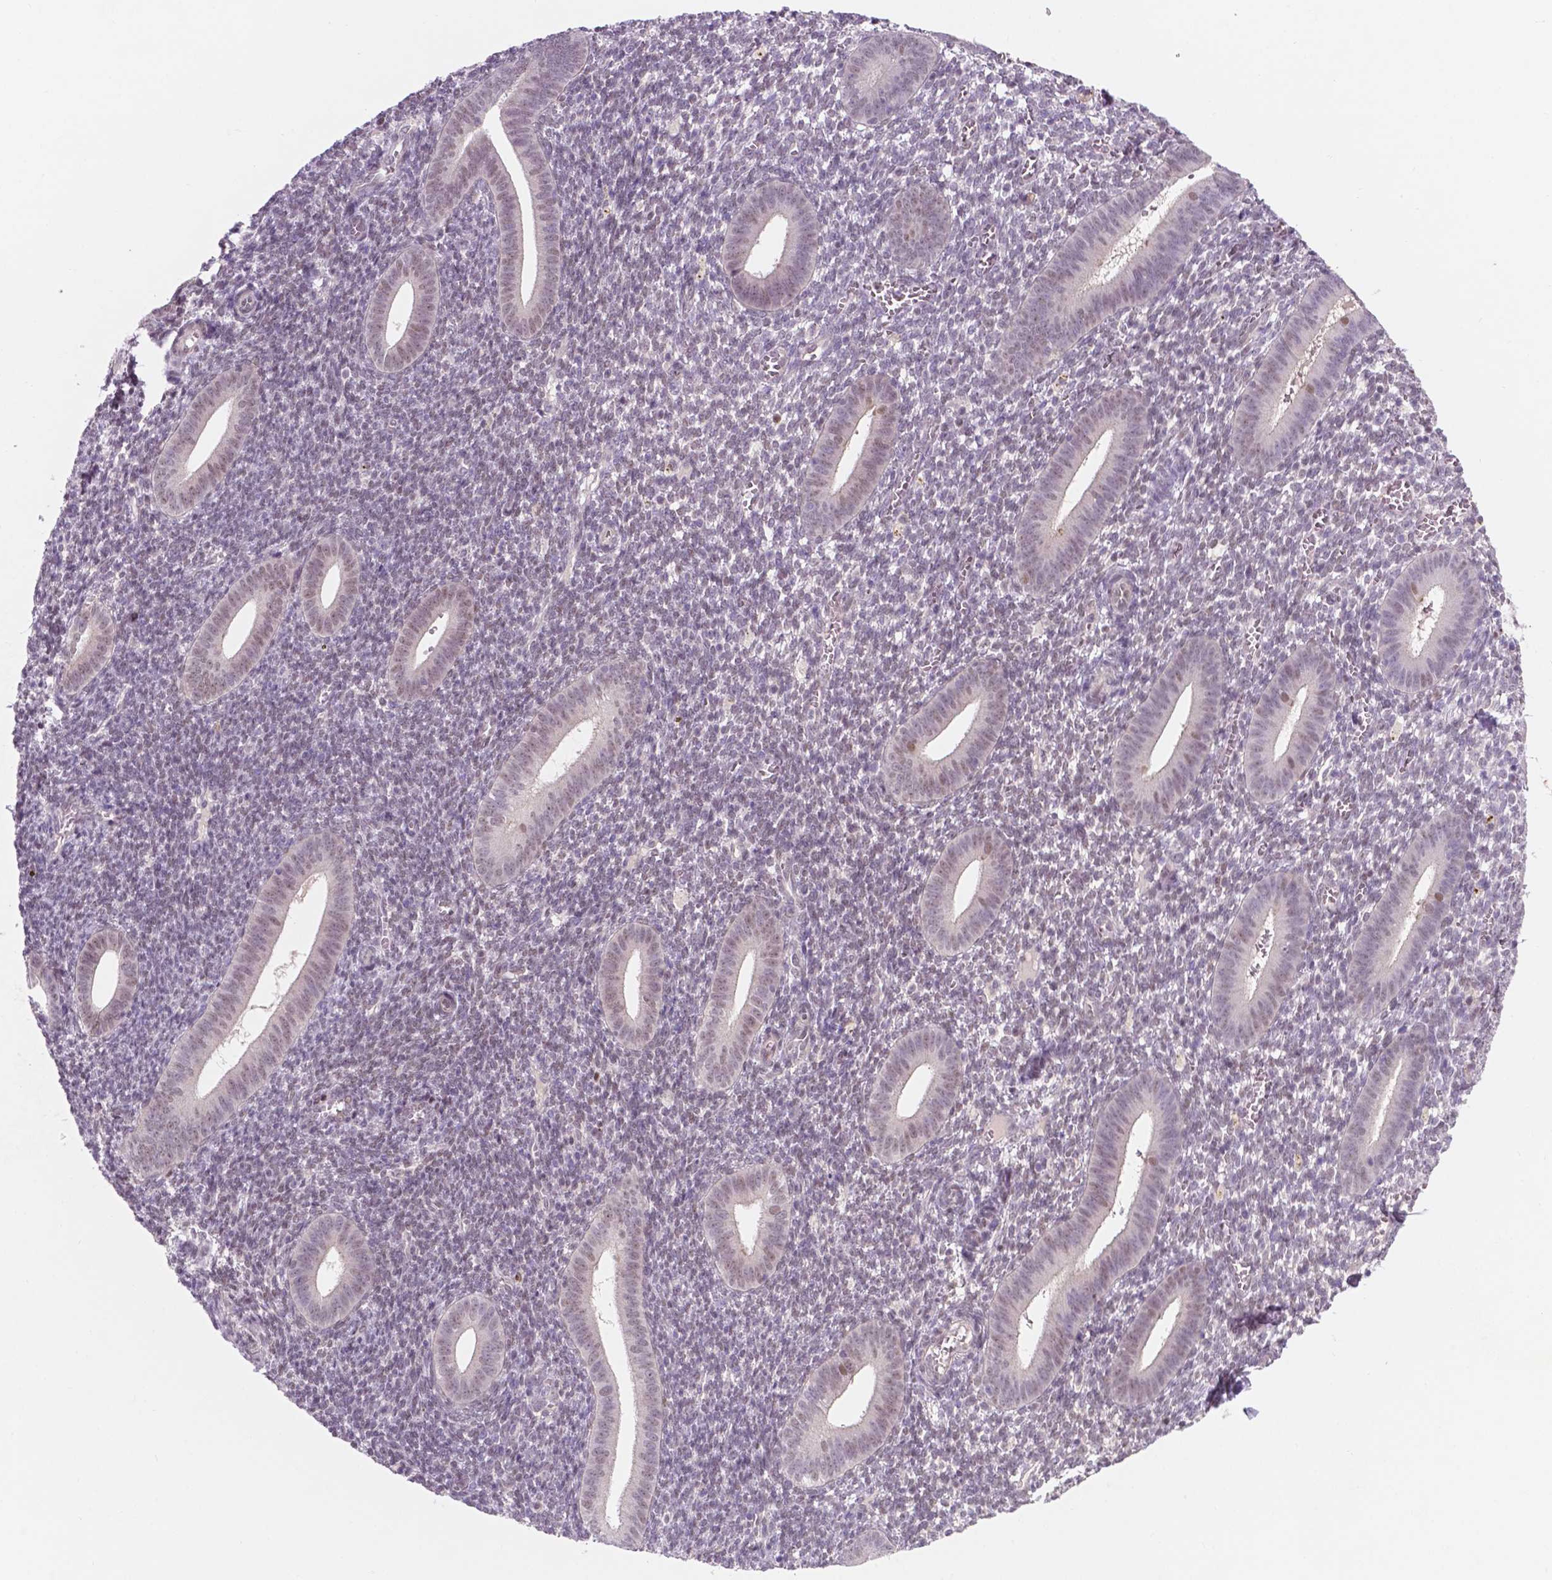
{"staining": {"intensity": "negative", "quantity": "none", "location": "none"}, "tissue": "endometrium", "cell_type": "Cells in endometrial stroma", "image_type": "normal", "snomed": [{"axis": "morphology", "description": "Normal tissue, NOS"}, {"axis": "topography", "description": "Endometrium"}], "caption": "The IHC image has no significant positivity in cells in endometrial stroma of endometrium.", "gene": "FAM50B", "patient": {"sex": "female", "age": 25}}